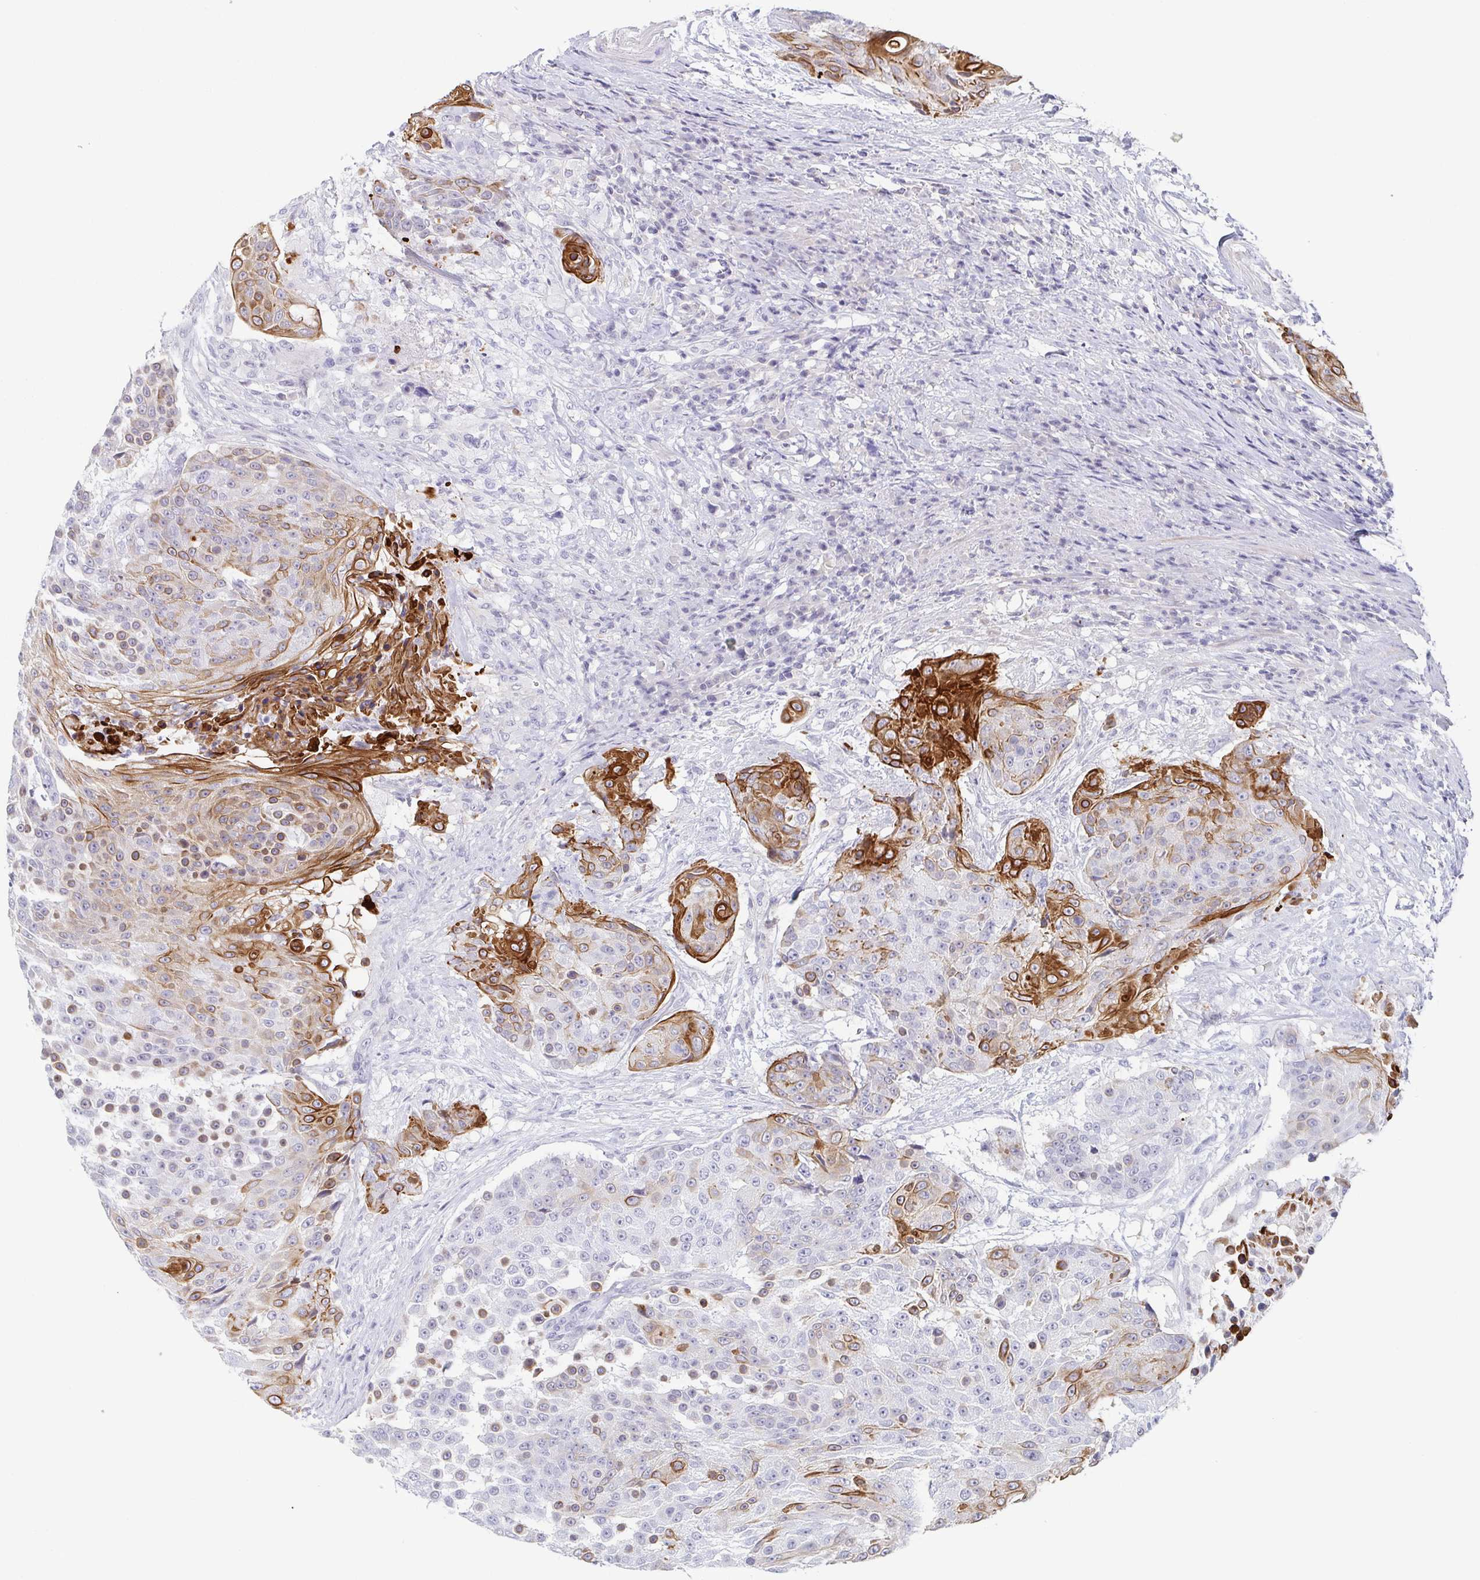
{"staining": {"intensity": "strong", "quantity": "<25%", "location": "cytoplasmic/membranous"}, "tissue": "urothelial cancer", "cell_type": "Tumor cells", "image_type": "cancer", "snomed": [{"axis": "morphology", "description": "Urothelial carcinoma, High grade"}, {"axis": "topography", "description": "Urinary bladder"}], "caption": "Immunohistochemistry (DAB) staining of urothelial cancer demonstrates strong cytoplasmic/membranous protein expression in approximately <25% of tumor cells.", "gene": "RHOV", "patient": {"sex": "female", "age": 63}}